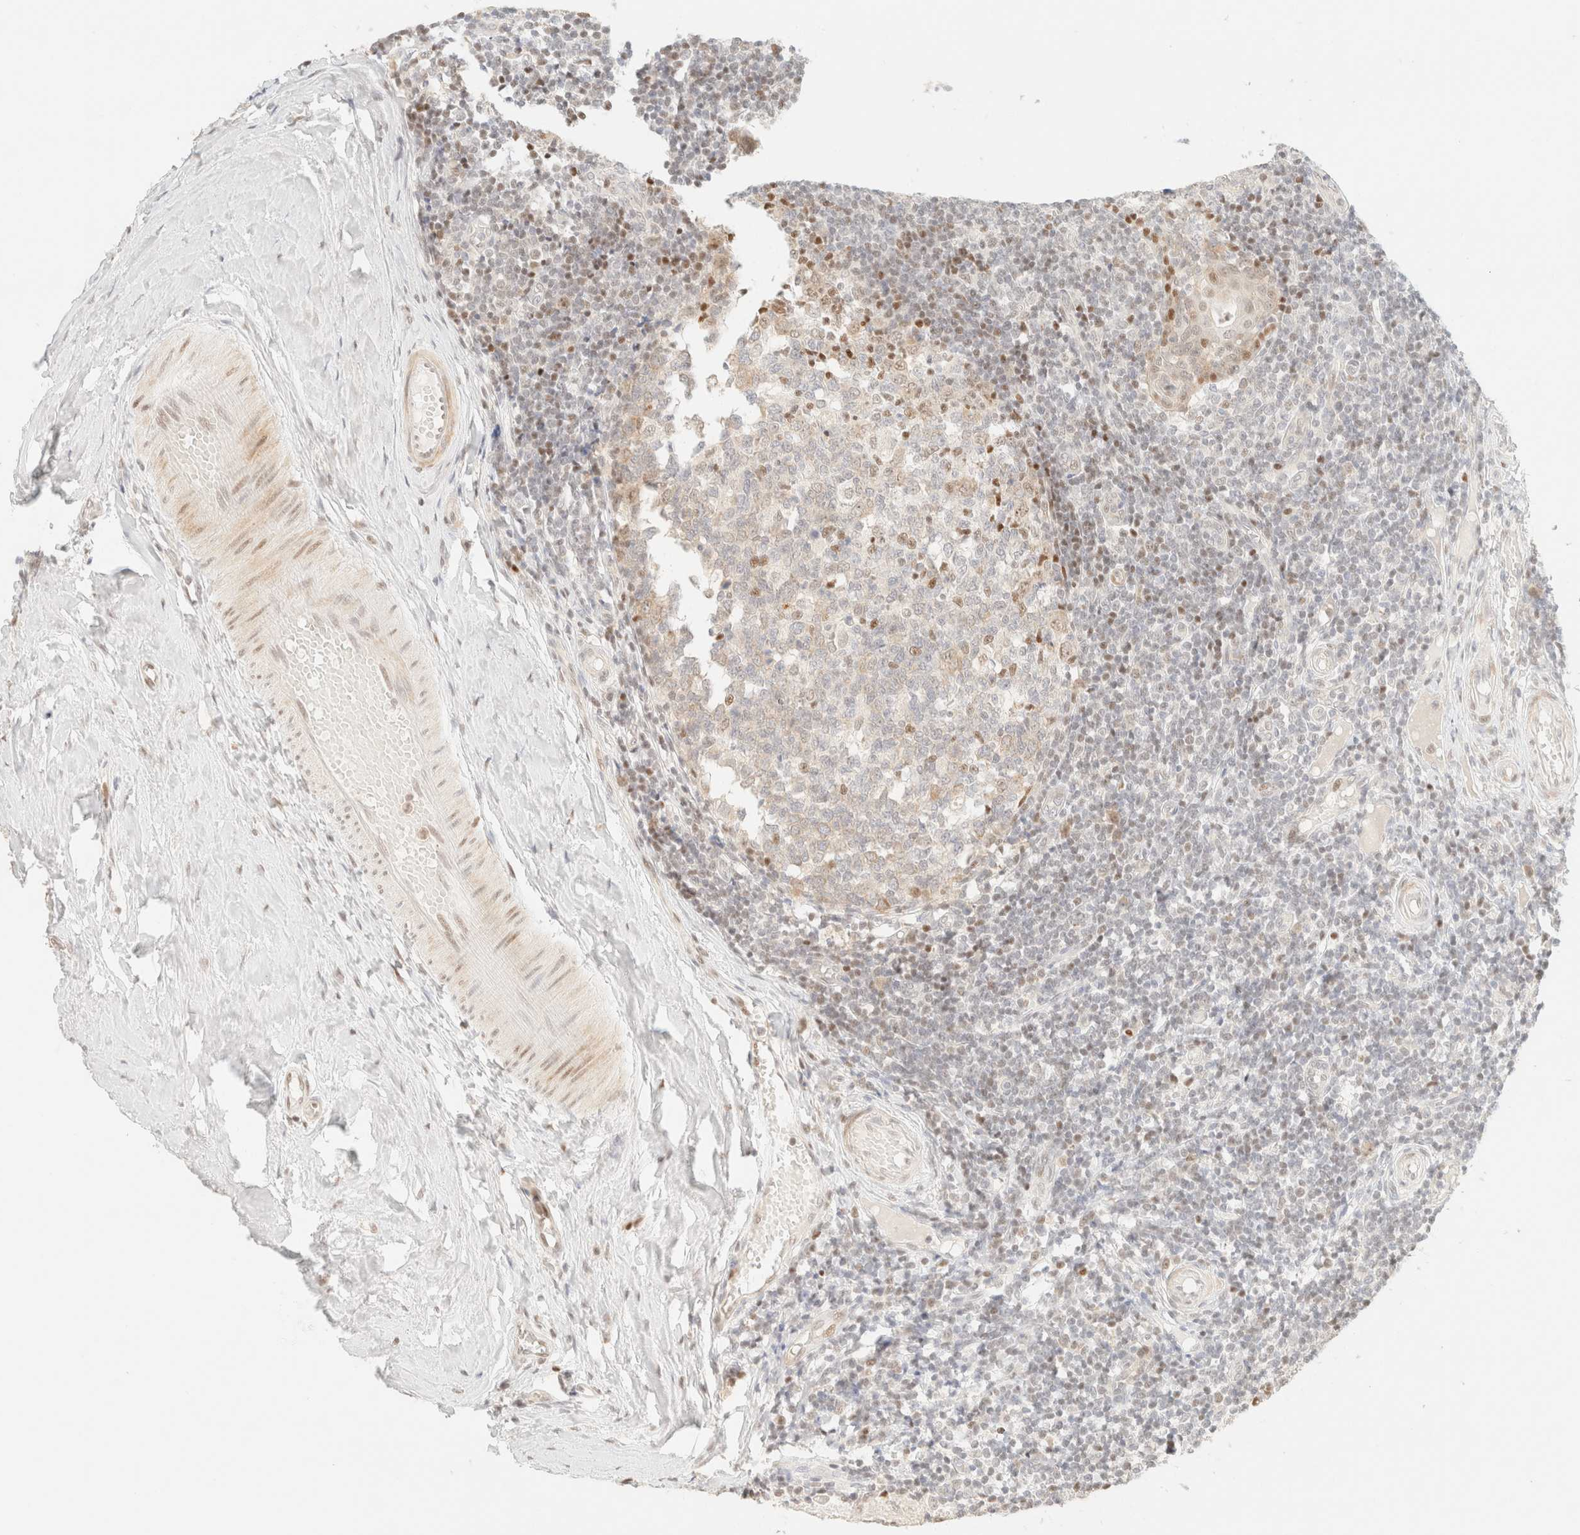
{"staining": {"intensity": "moderate", "quantity": "25%-75%", "location": "cytoplasmic/membranous,nuclear"}, "tissue": "tonsil", "cell_type": "Germinal center cells", "image_type": "normal", "snomed": [{"axis": "morphology", "description": "Normal tissue, NOS"}, {"axis": "topography", "description": "Tonsil"}], "caption": "Tonsil stained with immunohistochemistry (IHC) reveals moderate cytoplasmic/membranous,nuclear expression in approximately 25%-75% of germinal center cells.", "gene": "TSR1", "patient": {"sex": "female", "age": 19}}